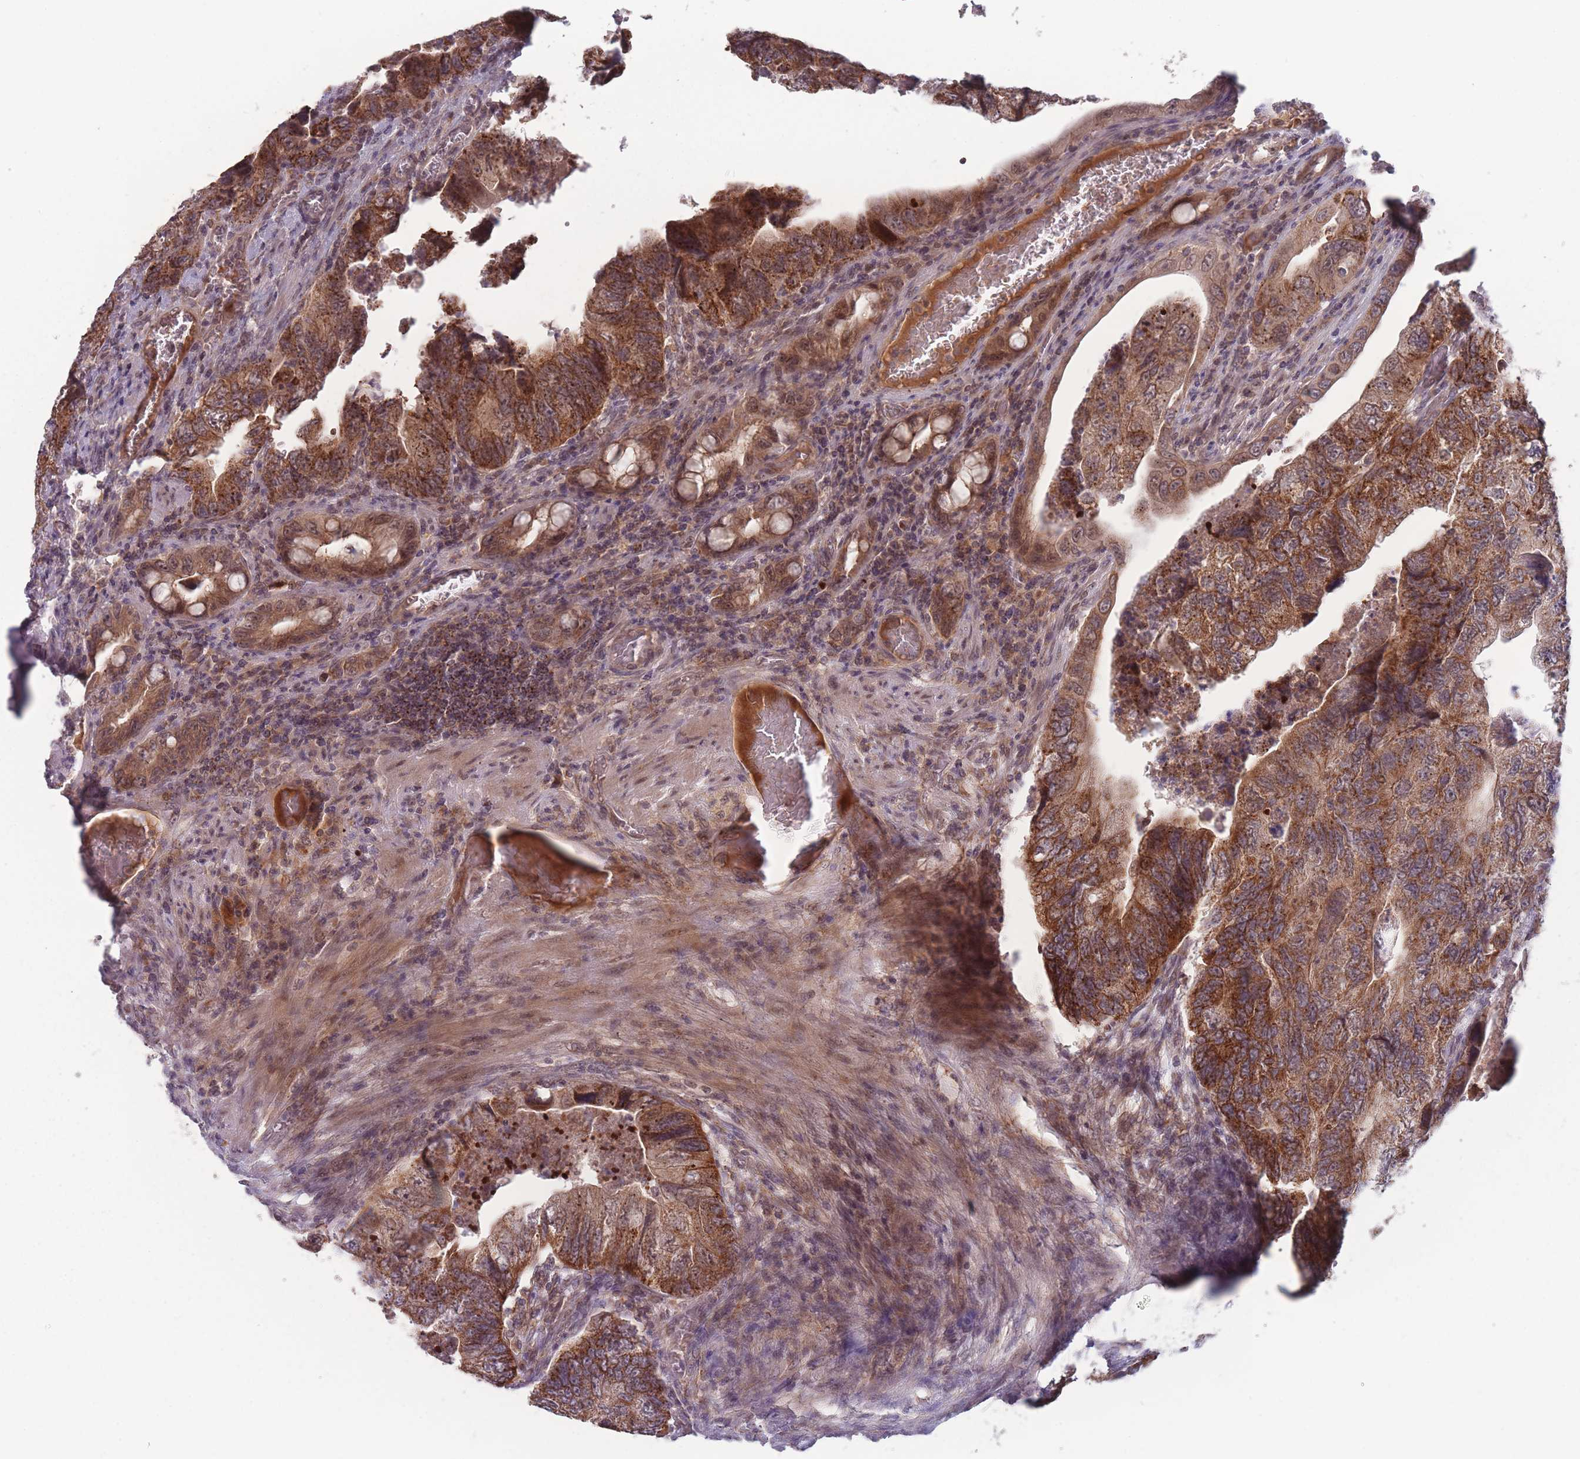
{"staining": {"intensity": "moderate", "quantity": ">75%", "location": "cytoplasmic/membranous,nuclear"}, "tissue": "colorectal cancer", "cell_type": "Tumor cells", "image_type": "cancer", "snomed": [{"axis": "morphology", "description": "Adenocarcinoma, NOS"}, {"axis": "topography", "description": "Rectum"}], "caption": "Immunohistochemical staining of human colorectal cancer (adenocarcinoma) displays moderate cytoplasmic/membranous and nuclear protein staining in approximately >75% of tumor cells.", "gene": "TMEM232", "patient": {"sex": "male", "age": 63}}